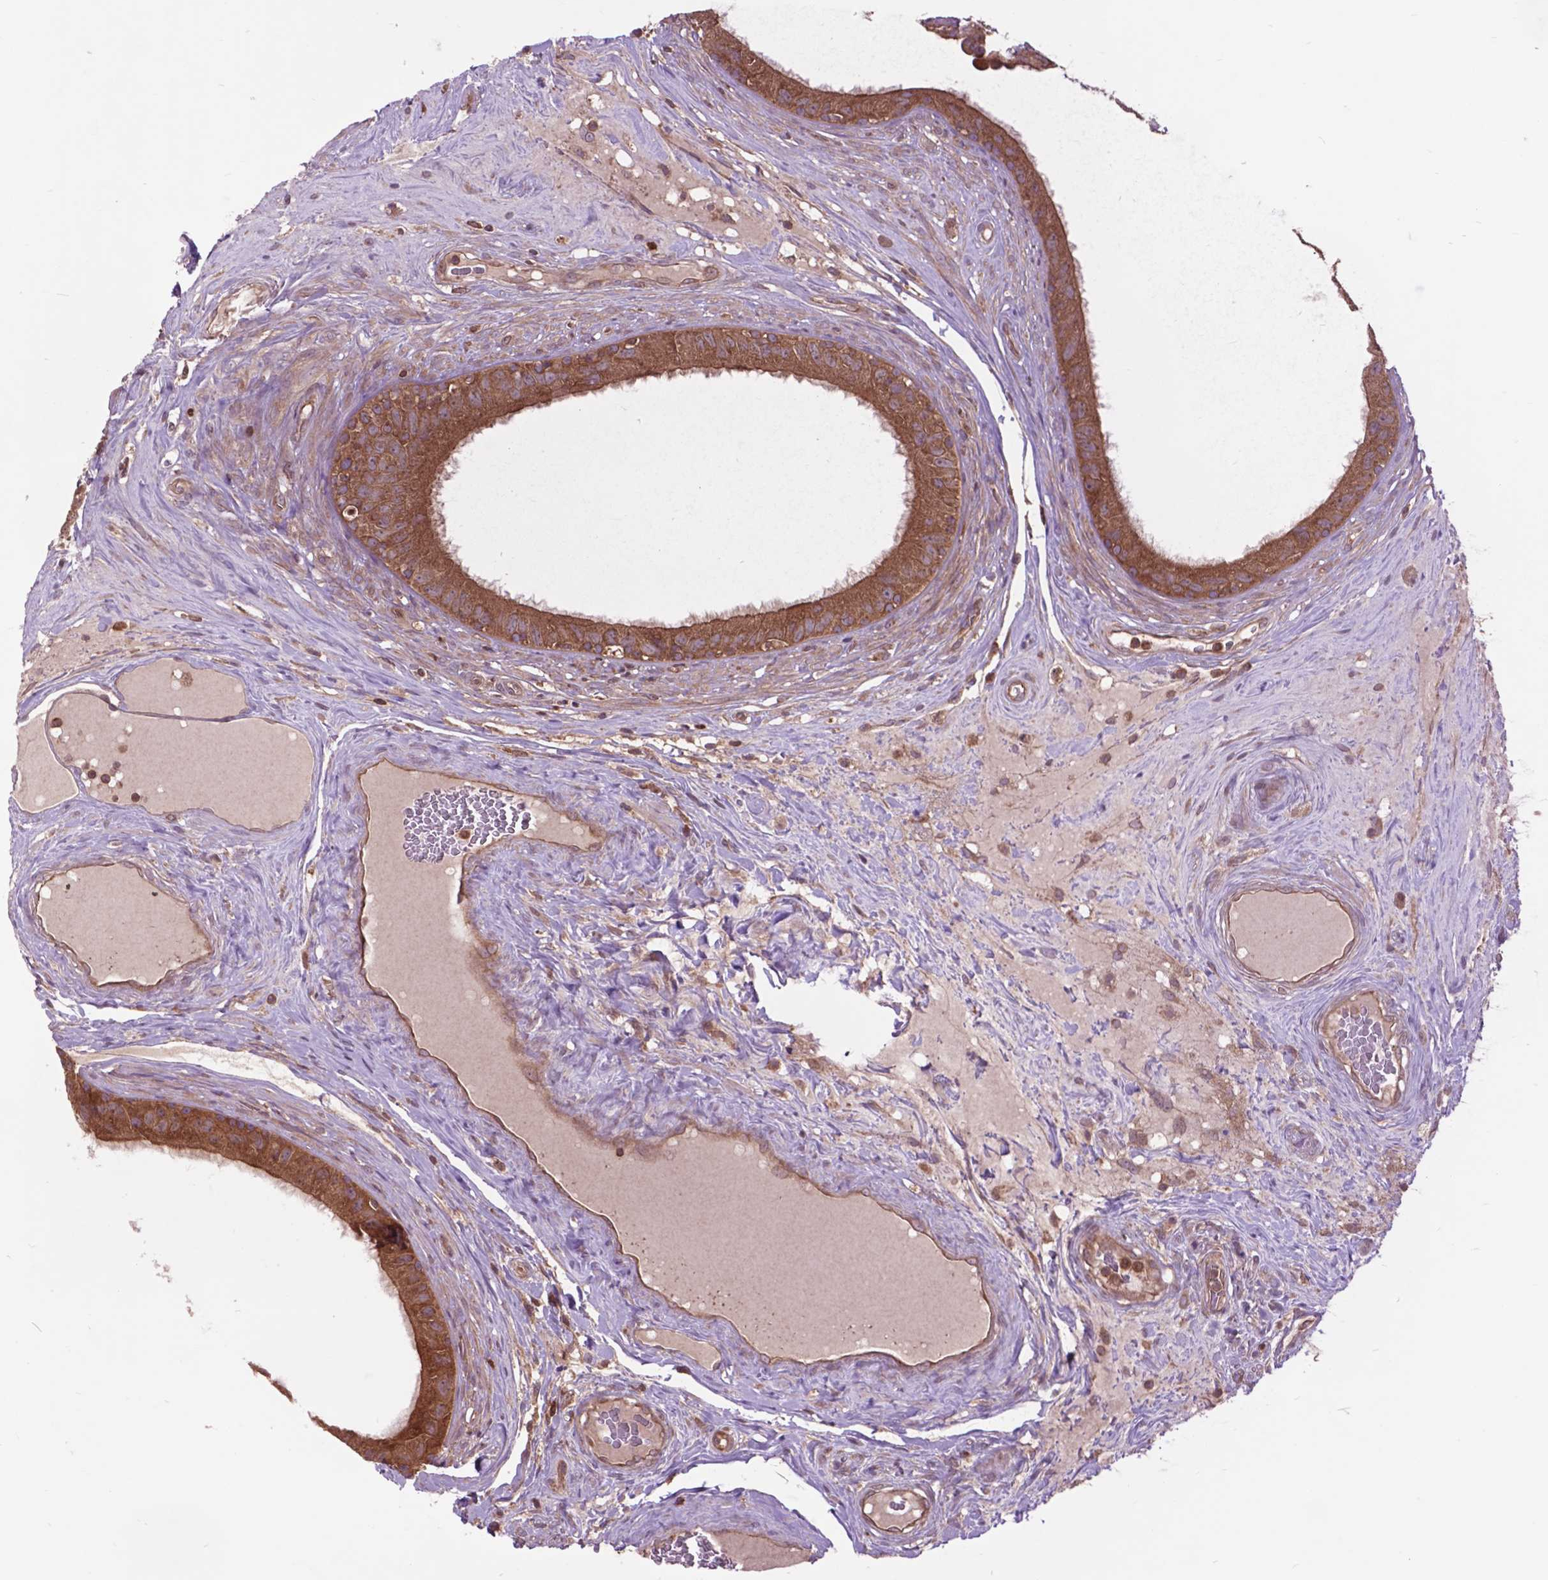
{"staining": {"intensity": "moderate", "quantity": ">75%", "location": "cytoplasmic/membranous"}, "tissue": "epididymis", "cell_type": "Glandular cells", "image_type": "normal", "snomed": [{"axis": "morphology", "description": "Normal tissue, NOS"}, {"axis": "topography", "description": "Epididymis"}], "caption": "Epididymis stained for a protein (brown) exhibits moderate cytoplasmic/membranous positive staining in about >75% of glandular cells.", "gene": "ARAF", "patient": {"sex": "male", "age": 59}}